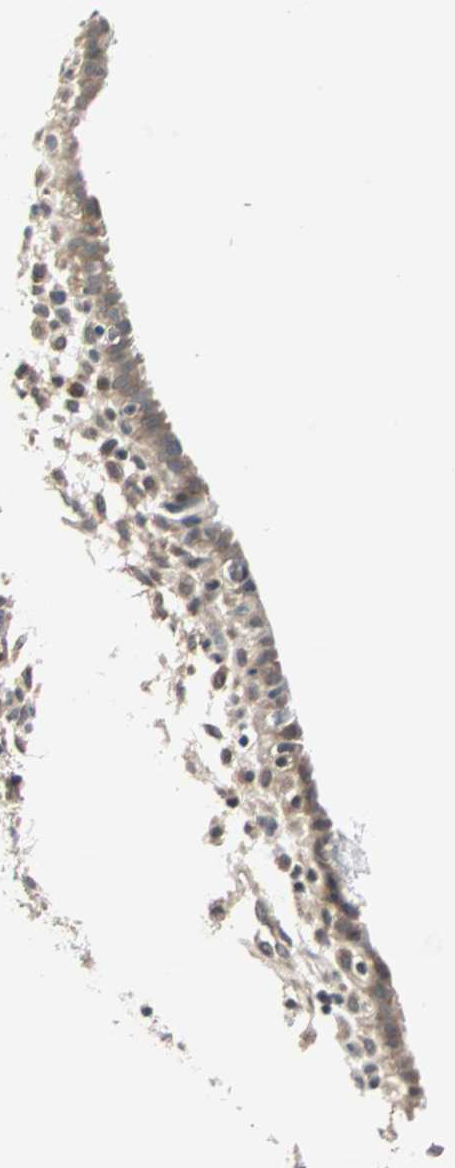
{"staining": {"intensity": "weak", "quantity": "25%-75%", "location": "cytoplasmic/membranous"}, "tissue": "endometrium", "cell_type": "Cells in endometrial stroma", "image_type": "normal", "snomed": [{"axis": "morphology", "description": "Normal tissue, NOS"}, {"axis": "topography", "description": "Endometrium"}], "caption": "A brown stain highlights weak cytoplasmic/membranous staining of a protein in cells in endometrial stroma of benign human endometrium. Nuclei are stained in blue.", "gene": "PGBD1", "patient": {"sex": "female", "age": 72}}